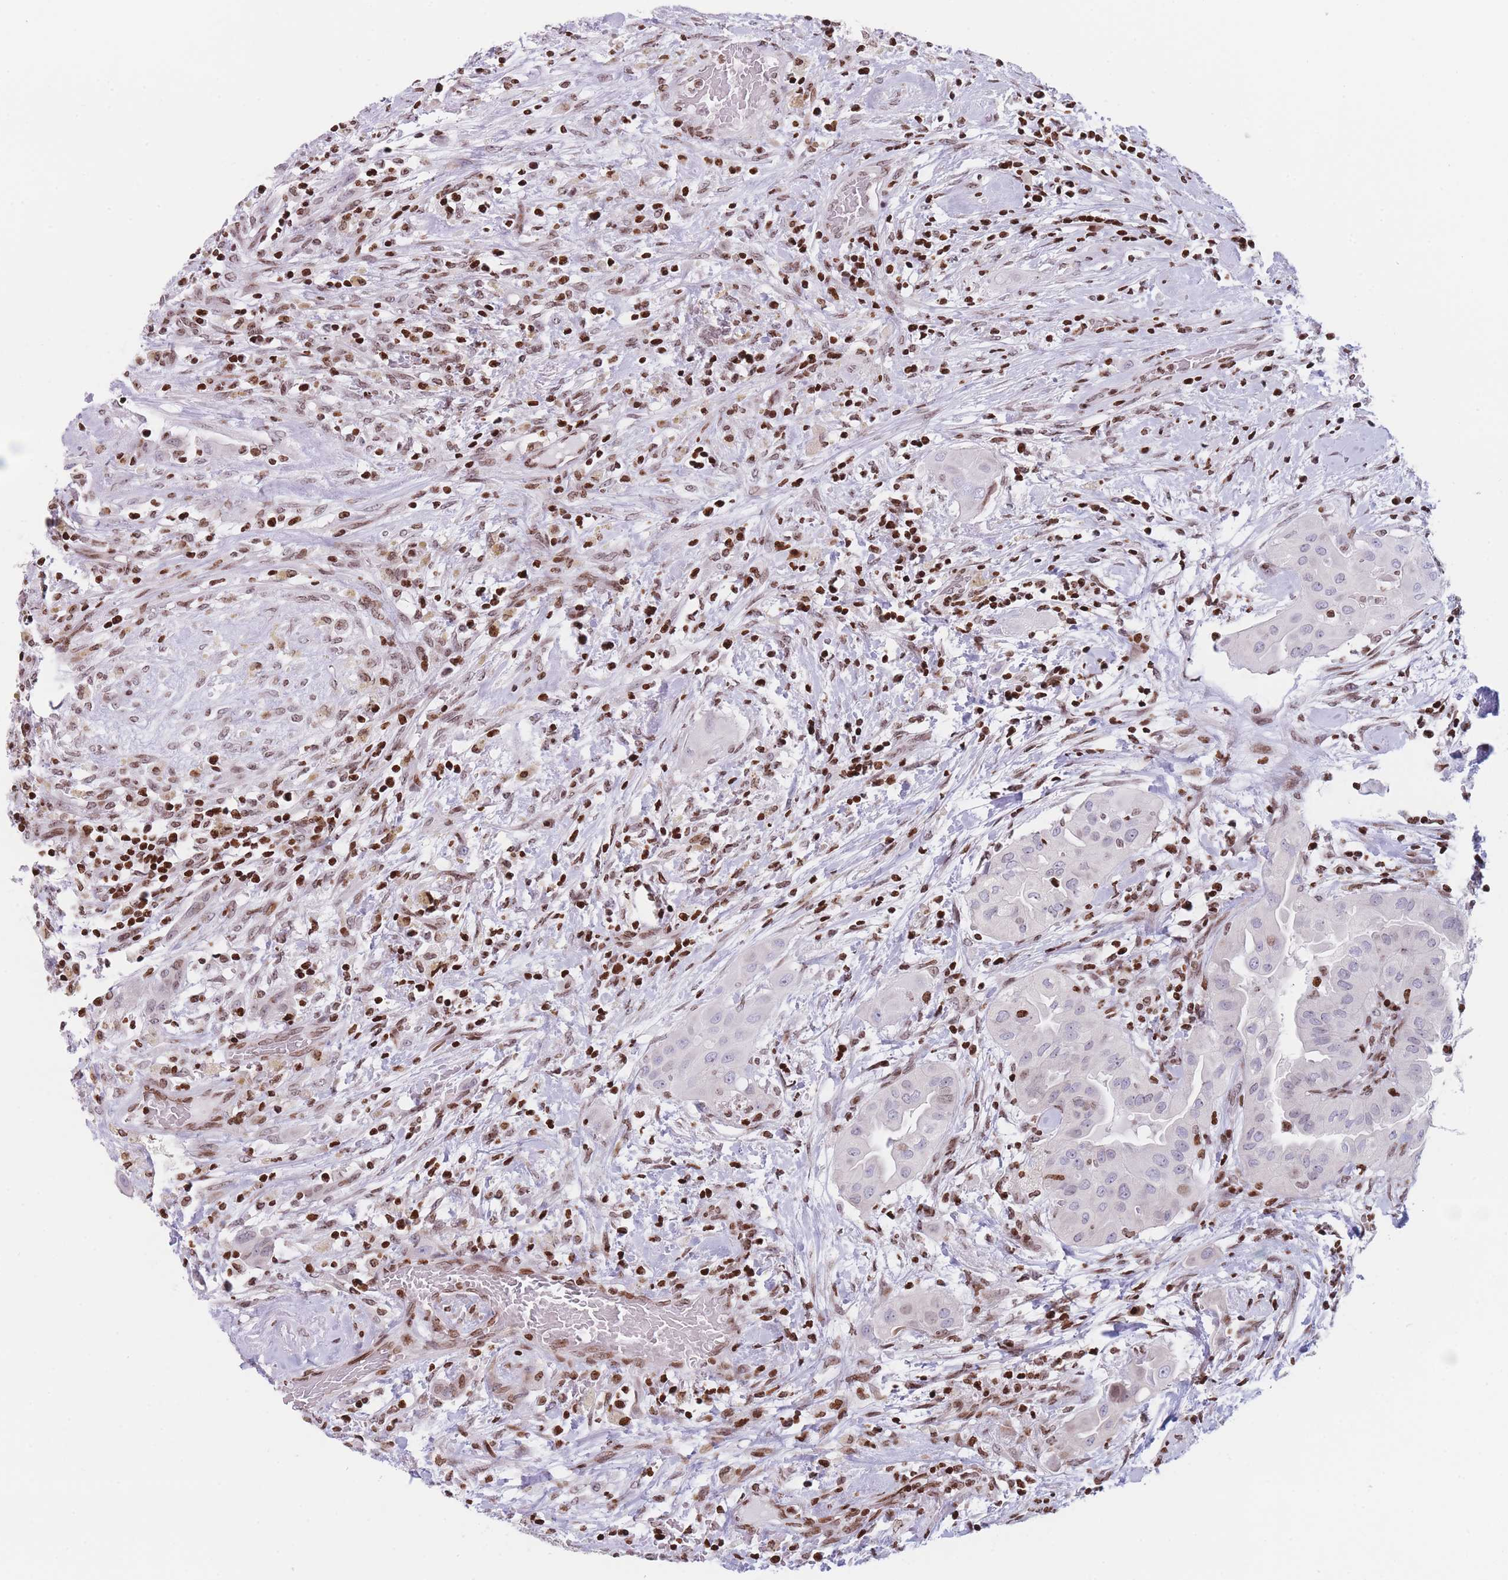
{"staining": {"intensity": "moderate", "quantity": "<25%", "location": "nuclear"}, "tissue": "thyroid cancer", "cell_type": "Tumor cells", "image_type": "cancer", "snomed": [{"axis": "morphology", "description": "Papillary adenocarcinoma, NOS"}, {"axis": "topography", "description": "Thyroid gland"}], "caption": "Thyroid cancer (papillary adenocarcinoma) tissue reveals moderate nuclear staining in about <25% of tumor cells, visualized by immunohistochemistry.", "gene": "AK9", "patient": {"sex": "female", "age": 59}}